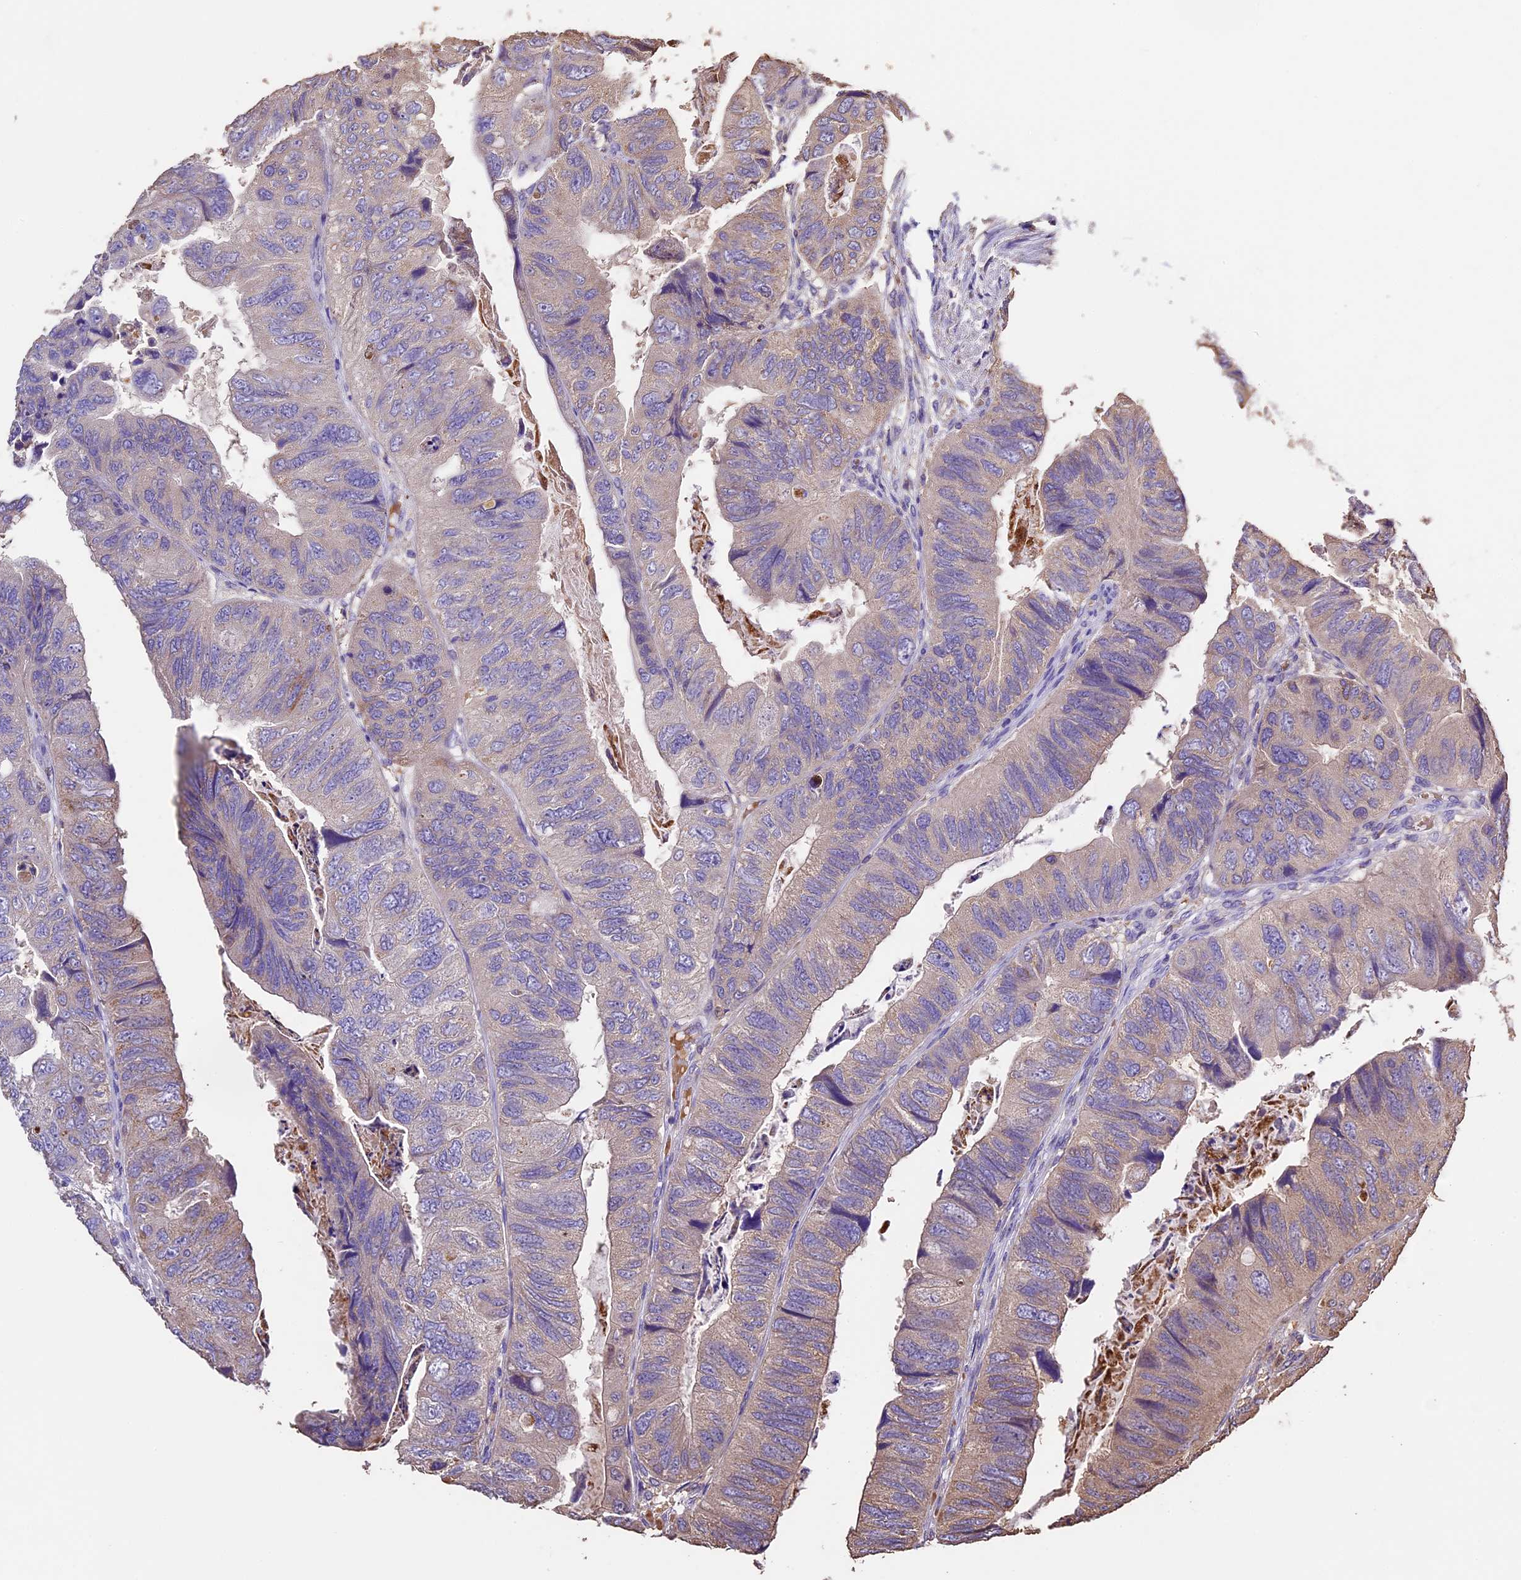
{"staining": {"intensity": "weak", "quantity": "<25%", "location": "cytoplasmic/membranous"}, "tissue": "colorectal cancer", "cell_type": "Tumor cells", "image_type": "cancer", "snomed": [{"axis": "morphology", "description": "Adenocarcinoma, NOS"}, {"axis": "topography", "description": "Rectum"}], "caption": "Adenocarcinoma (colorectal) was stained to show a protein in brown. There is no significant expression in tumor cells.", "gene": "CRLF1", "patient": {"sex": "male", "age": 63}}